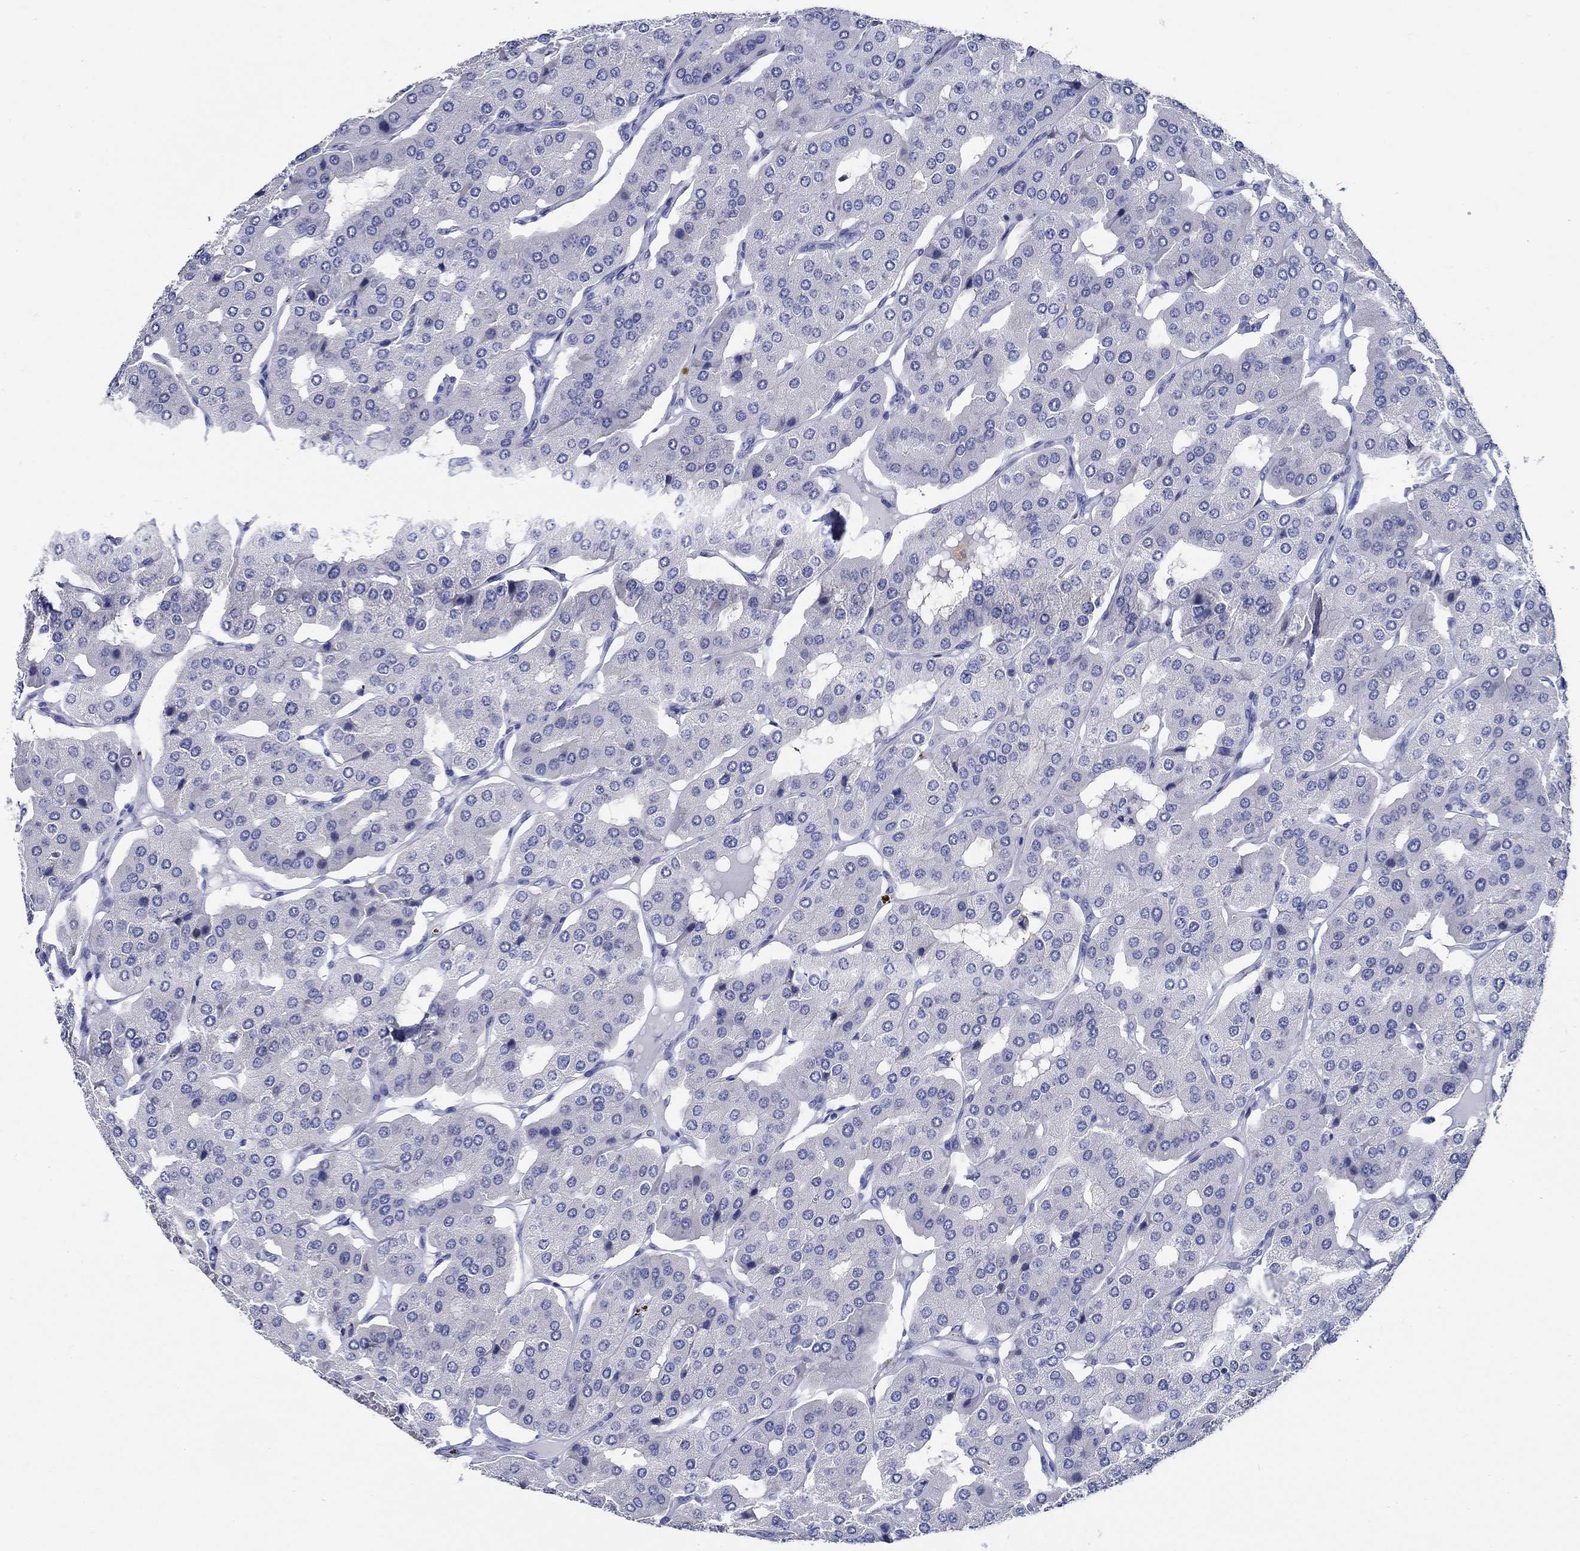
{"staining": {"intensity": "negative", "quantity": "none", "location": "none"}, "tissue": "parathyroid gland", "cell_type": "Glandular cells", "image_type": "normal", "snomed": [{"axis": "morphology", "description": "Normal tissue, NOS"}, {"axis": "morphology", "description": "Adenoma, NOS"}, {"axis": "topography", "description": "Parathyroid gland"}], "caption": "The histopathology image demonstrates no staining of glandular cells in unremarkable parathyroid gland.", "gene": "FBXO2", "patient": {"sex": "female", "age": 86}}